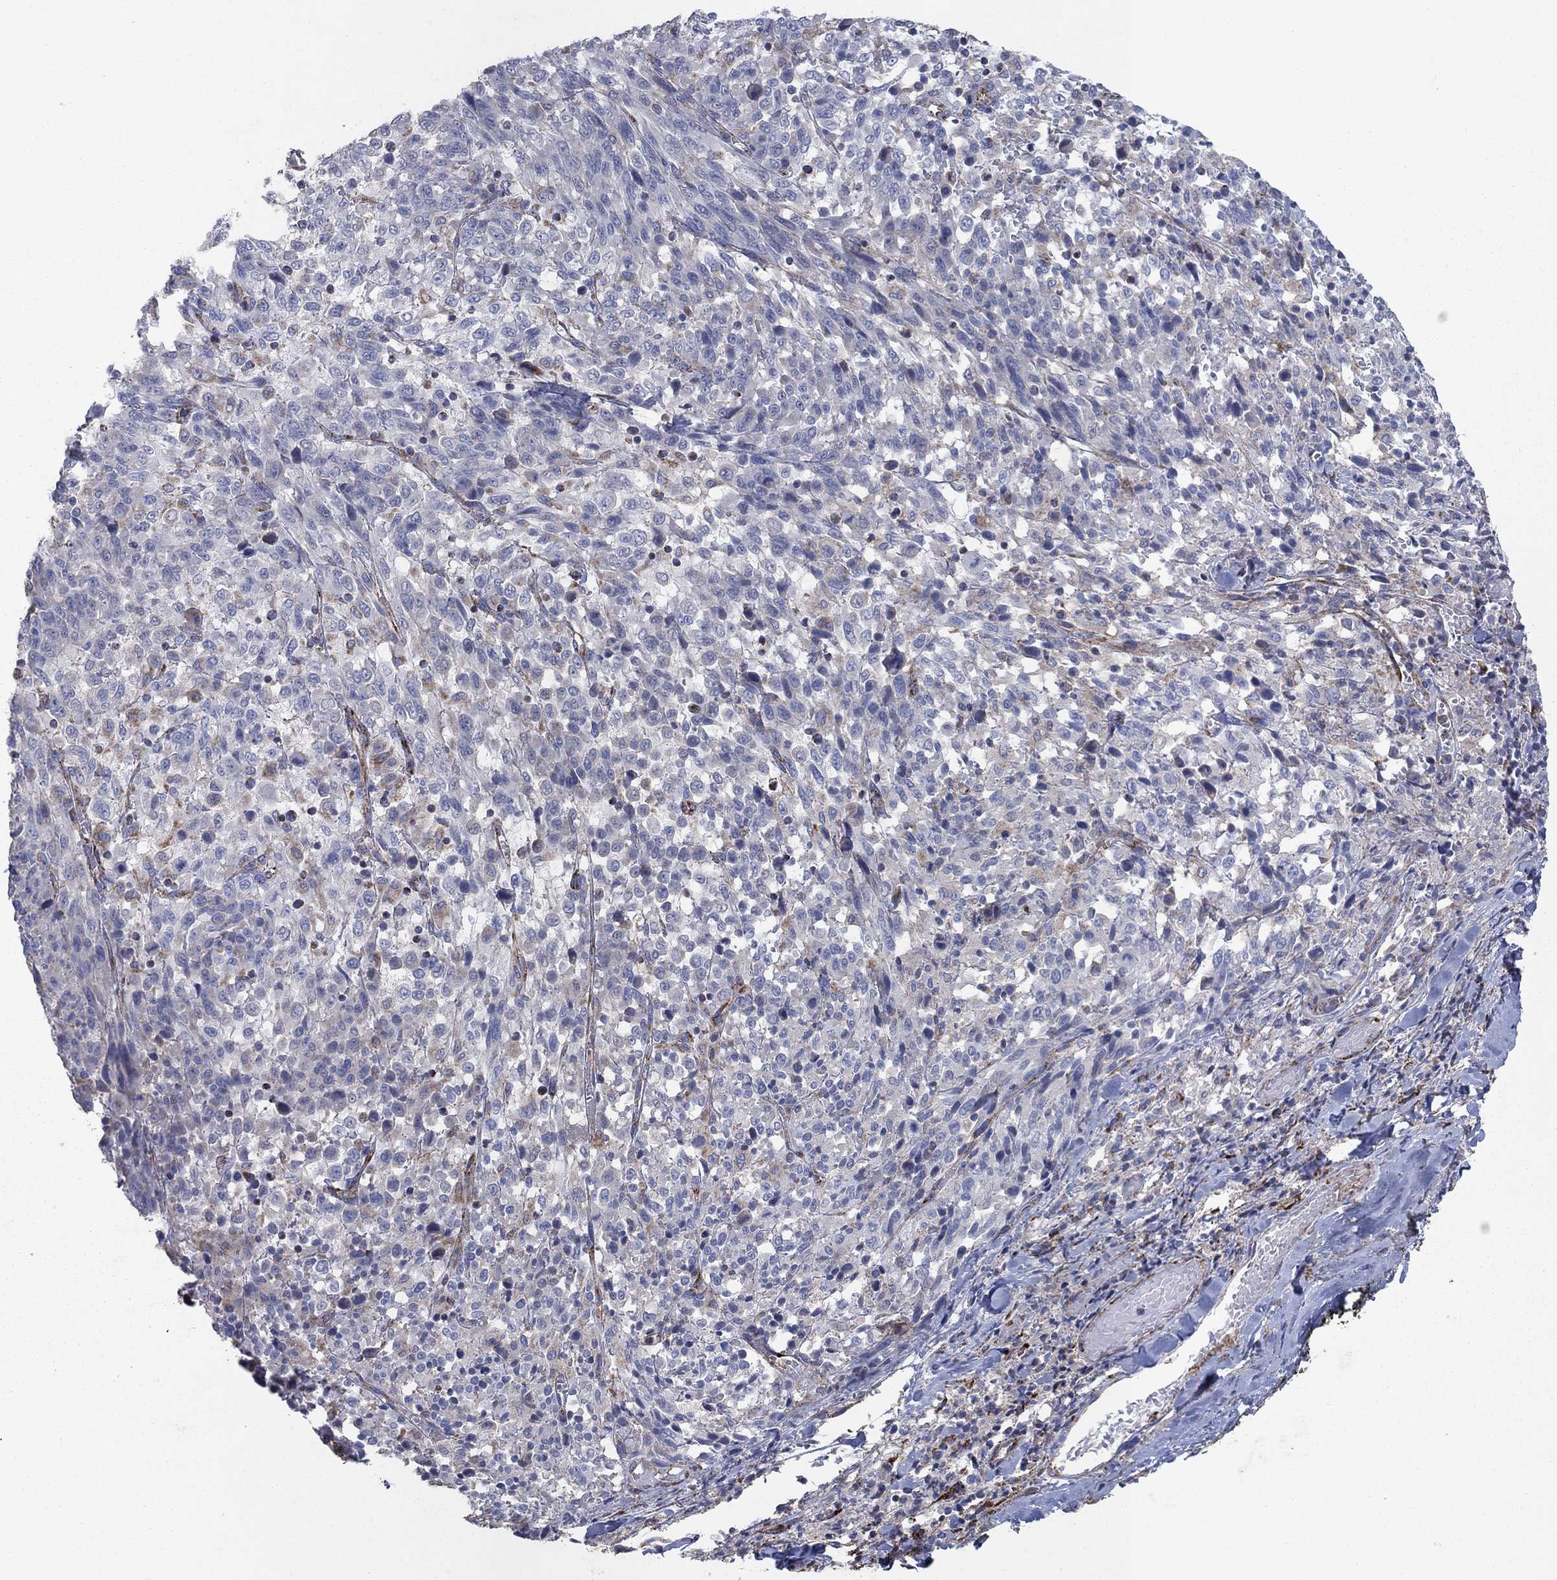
{"staining": {"intensity": "negative", "quantity": "none", "location": "none"}, "tissue": "melanoma", "cell_type": "Tumor cells", "image_type": "cancer", "snomed": [{"axis": "morphology", "description": "Malignant melanoma, NOS"}, {"axis": "topography", "description": "Skin"}], "caption": "This histopathology image is of melanoma stained with immunohistochemistry (IHC) to label a protein in brown with the nuclei are counter-stained blue. There is no expression in tumor cells.", "gene": "PNPLA2", "patient": {"sex": "female", "age": 91}}